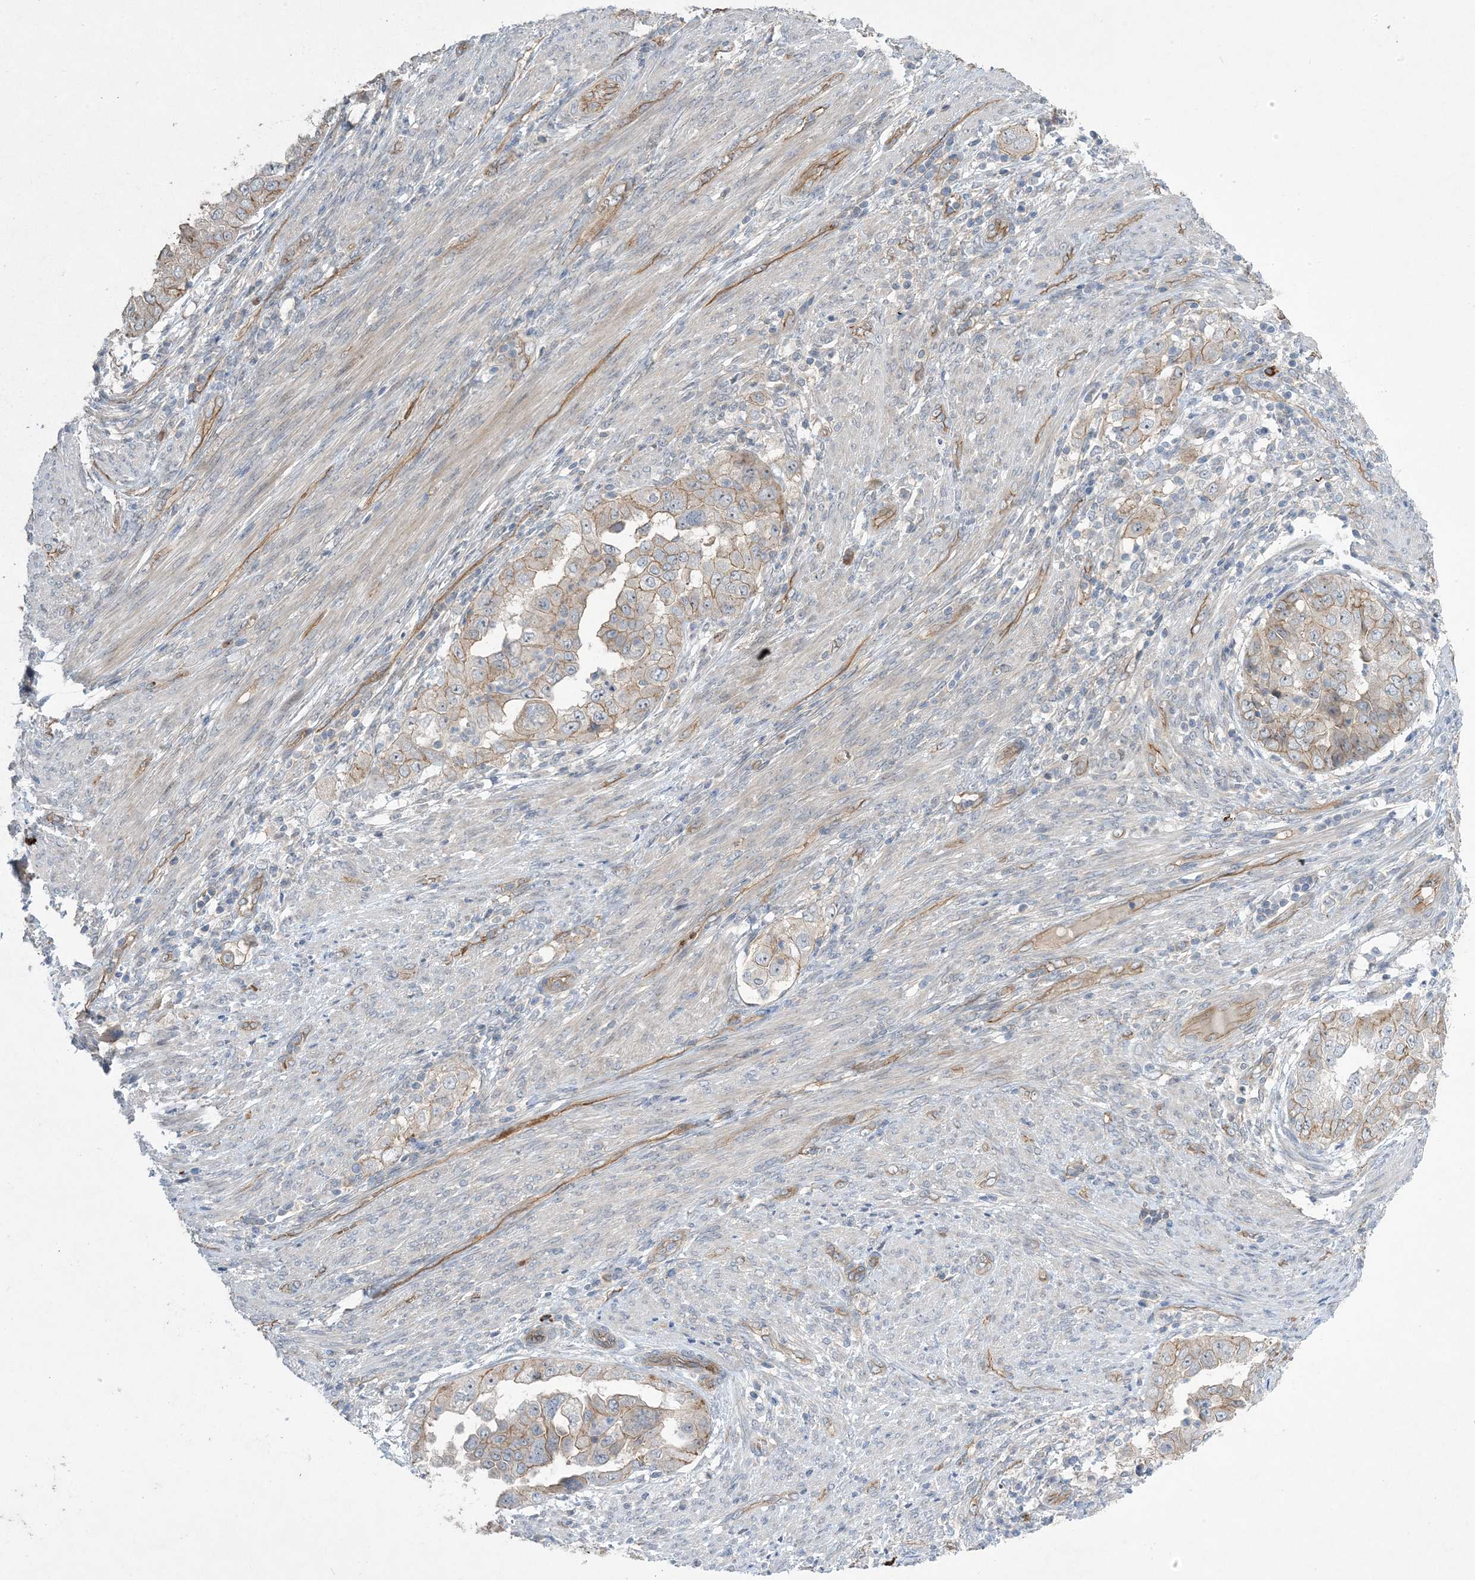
{"staining": {"intensity": "weak", "quantity": "25%-75%", "location": "cytoplasmic/membranous"}, "tissue": "endometrial cancer", "cell_type": "Tumor cells", "image_type": "cancer", "snomed": [{"axis": "morphology", "description": "Adenocarcinoma, NOS"}, {"axis": "topography", "description": "Endometrium"}], "caption": "Immunohistochemistry (IHC) micrograph of adenocarcinoma (endometrial) stained for a protein (brown), which displays low levels of weak cytoplasmic/membranous staining in approximately 25%-75% of tumor cells.", "gene": "AOC1", "patient": {"sex": "female", "age": 85}}